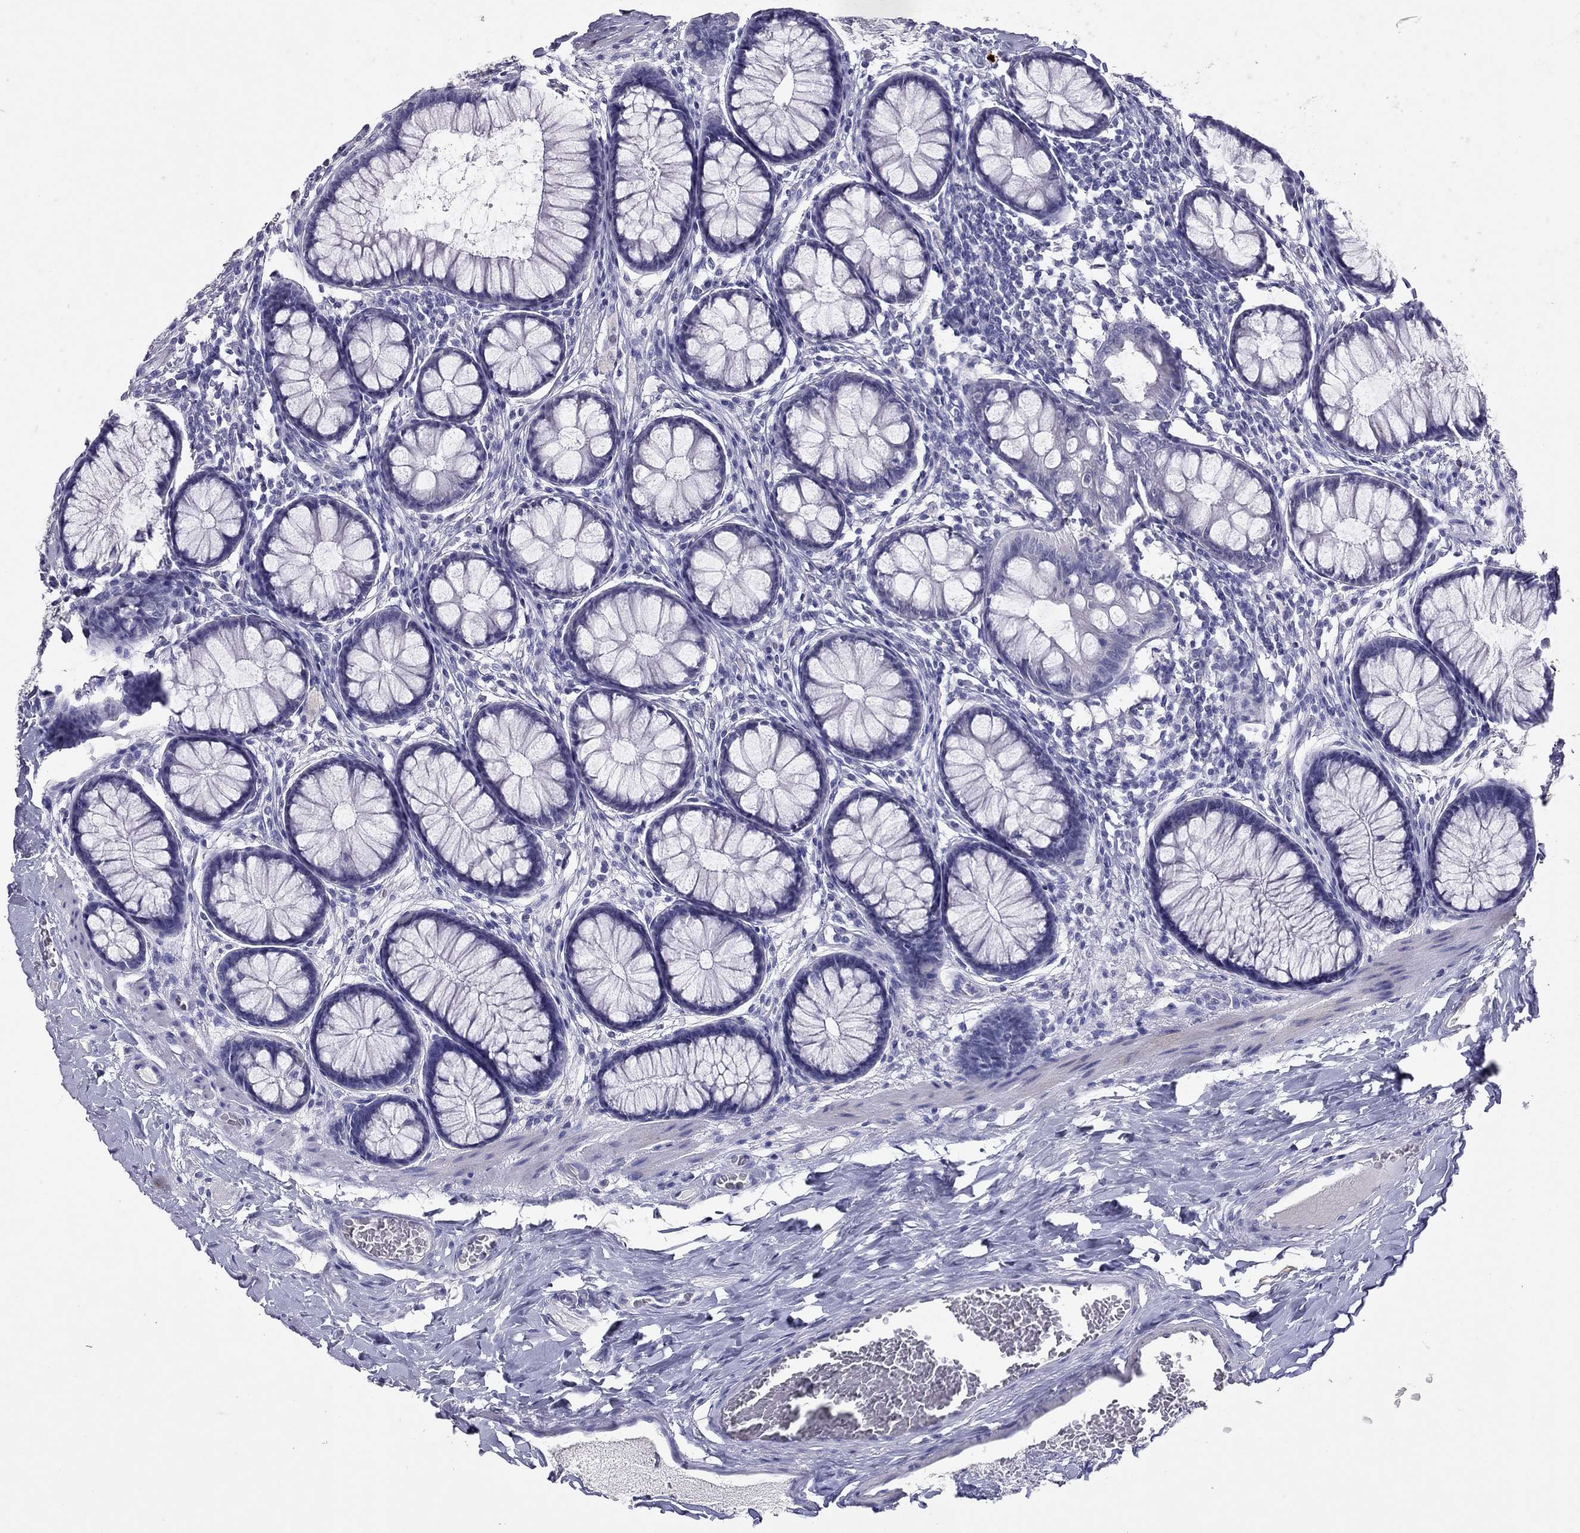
{"staining": {"intensity": "negative", "quantity": "none", "location": "none"}, "tissue": "colon", "cell_type": "Endothelial cells", "image_type": "normal", "snomed": [{"axis": "morphology", "description": "Normal tissue, NOS"}, {"axis": "topography", "description": "Colon"}], "caption": "This histopathology image is of benign colon stained with immunohistochemistry (IHC) to label a protein in brown with the nuclei are counter-stained blue. There is no staining in endothelial cells.", "gene": "PSMB11", "patient": {"sex": "female", "age": 65}}